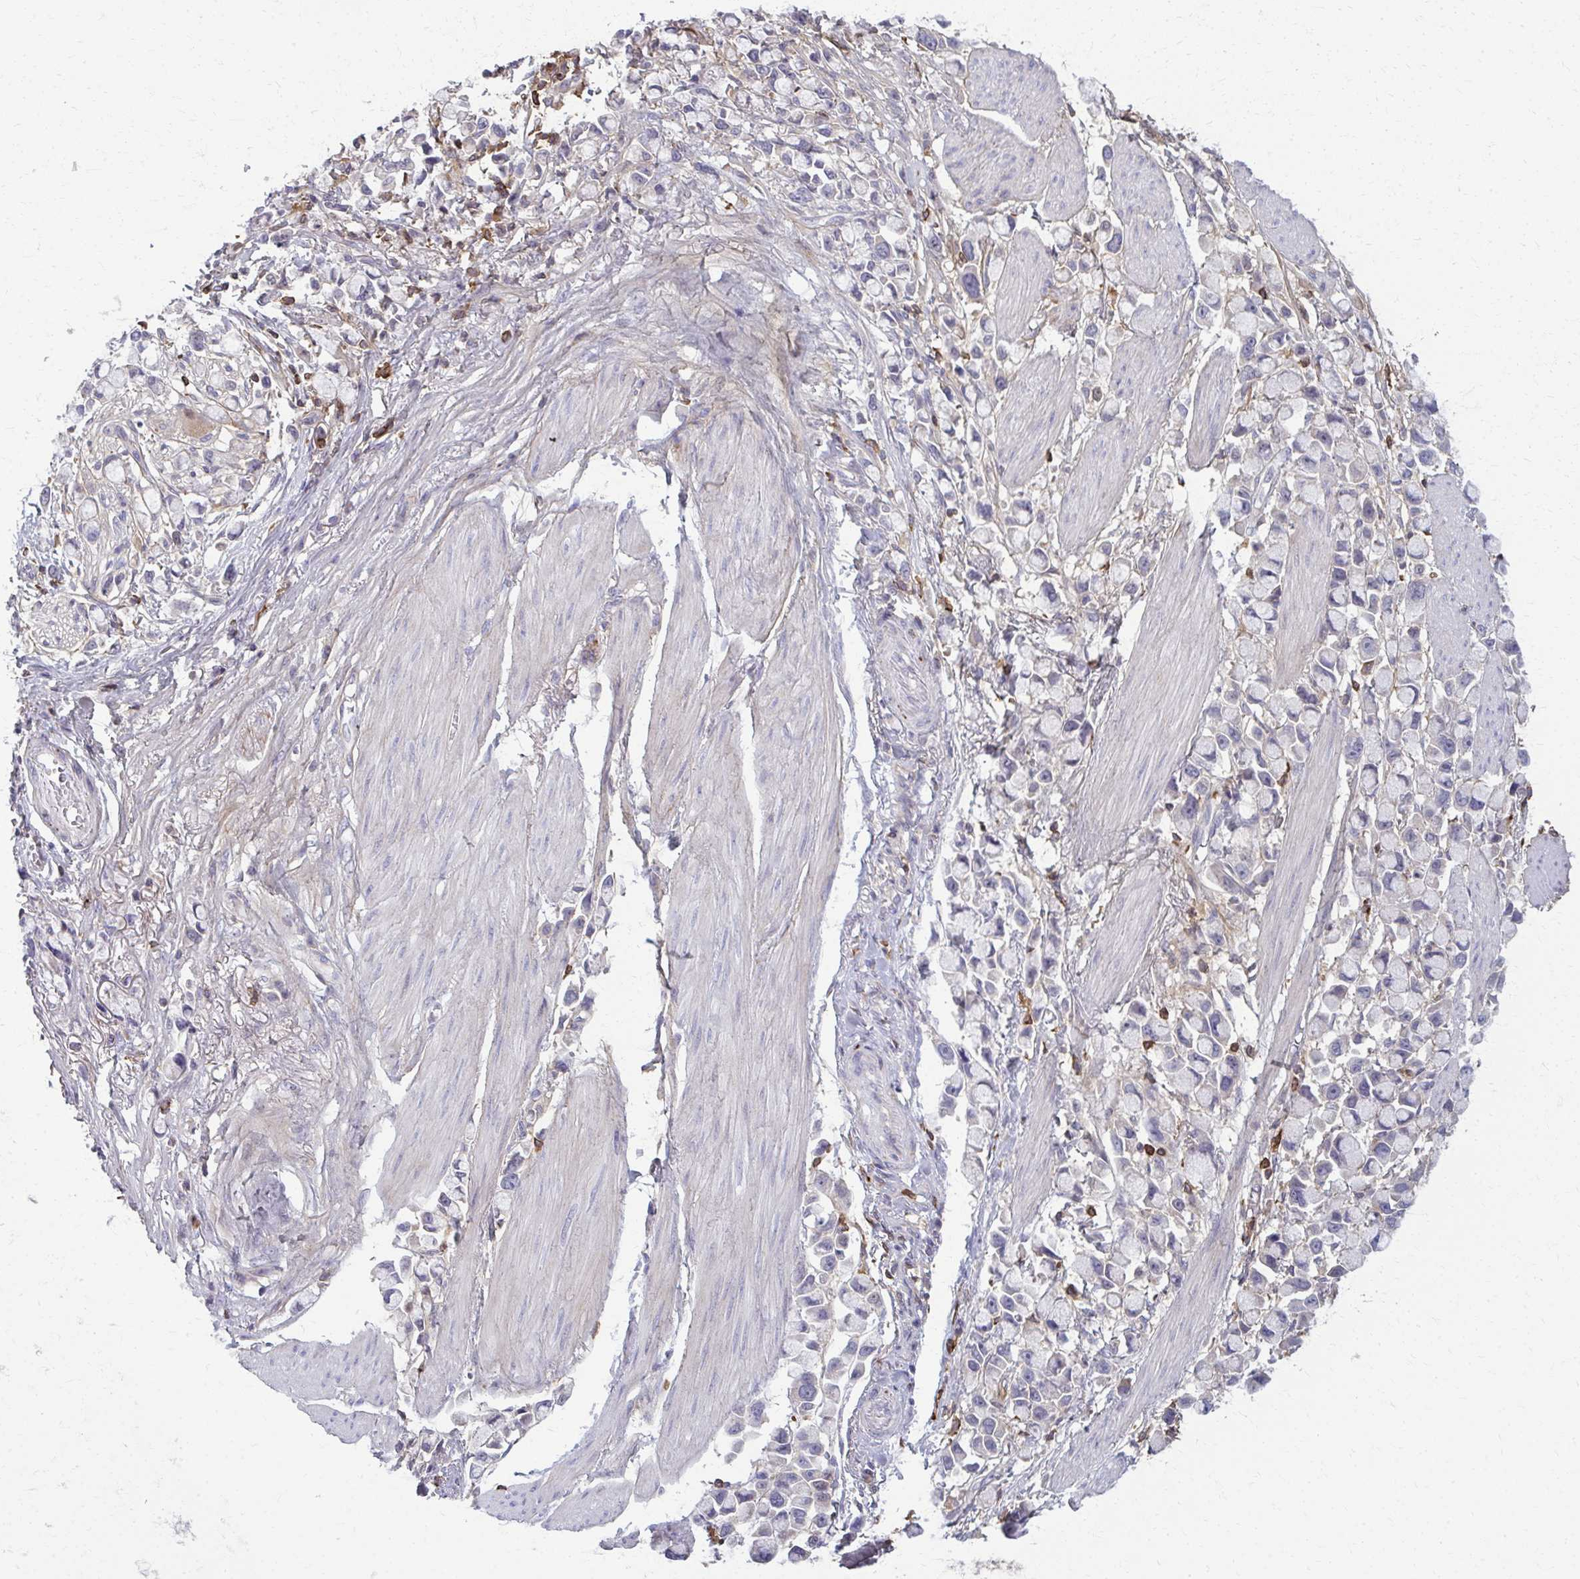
{"staining": {"intensity": "negative", "quantity": "none", "location": "none"}, "tissue": "stomach cancer", "cell_type": "Tumor cells", "image_type": "cancer", "snomed": [{"axis": "morphology", "description": "Adenocarcinoma, NOS"}, {"axis": "topography", "description": "Stomach"}], "caption": "Protein analysis of stomach cancer shows no significant staining in tumor cells. Brightfield microscopy of immunohistochemistry (IHC) stained with DAB (3,3'-diaminobenzidine) (brown) and hematoxylin (blue), captured at high magnification.", "gene": "AP5M1", "patient": {"sex": "female", "age": 81}}